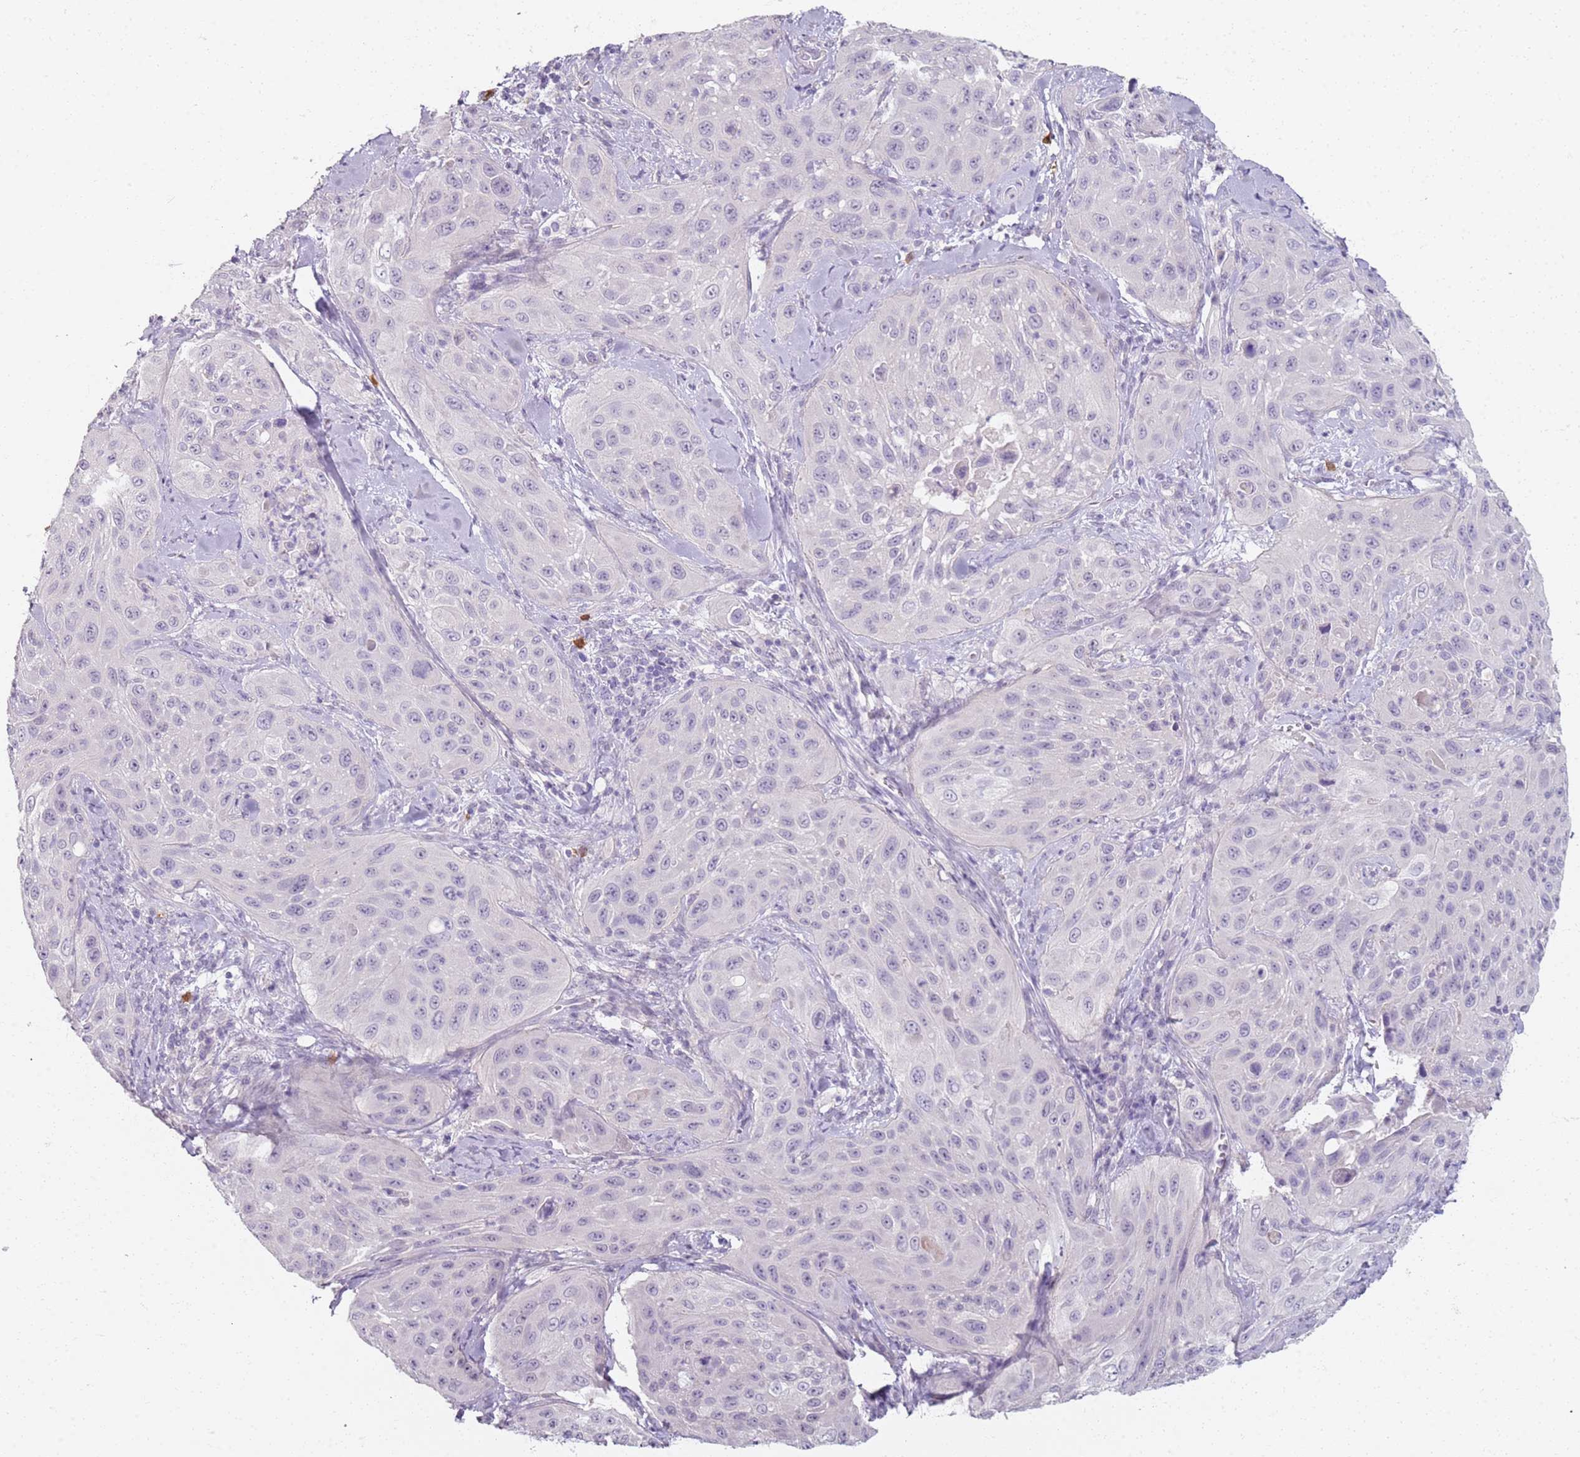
{"staining": {"intensity": "negative", "quantity": "none", "location": "none"}, "tissue": "cervical cancer", "cell_type": "Tumor cells", "image_type": "cancer", "snomed": [{"axis": "morphology", "description": "Squamous cell carcinoma, NOS"}, {"axis": "topography", "description": "Cervix"}], "caption": "This is an immunohistochemistry (IHC) photomicrograph of squamous cell carcinoma (cervical). There is no expression in tumor cells.", "gene": "CD40LG", "patient": {"sex": "female", "age": 42}}